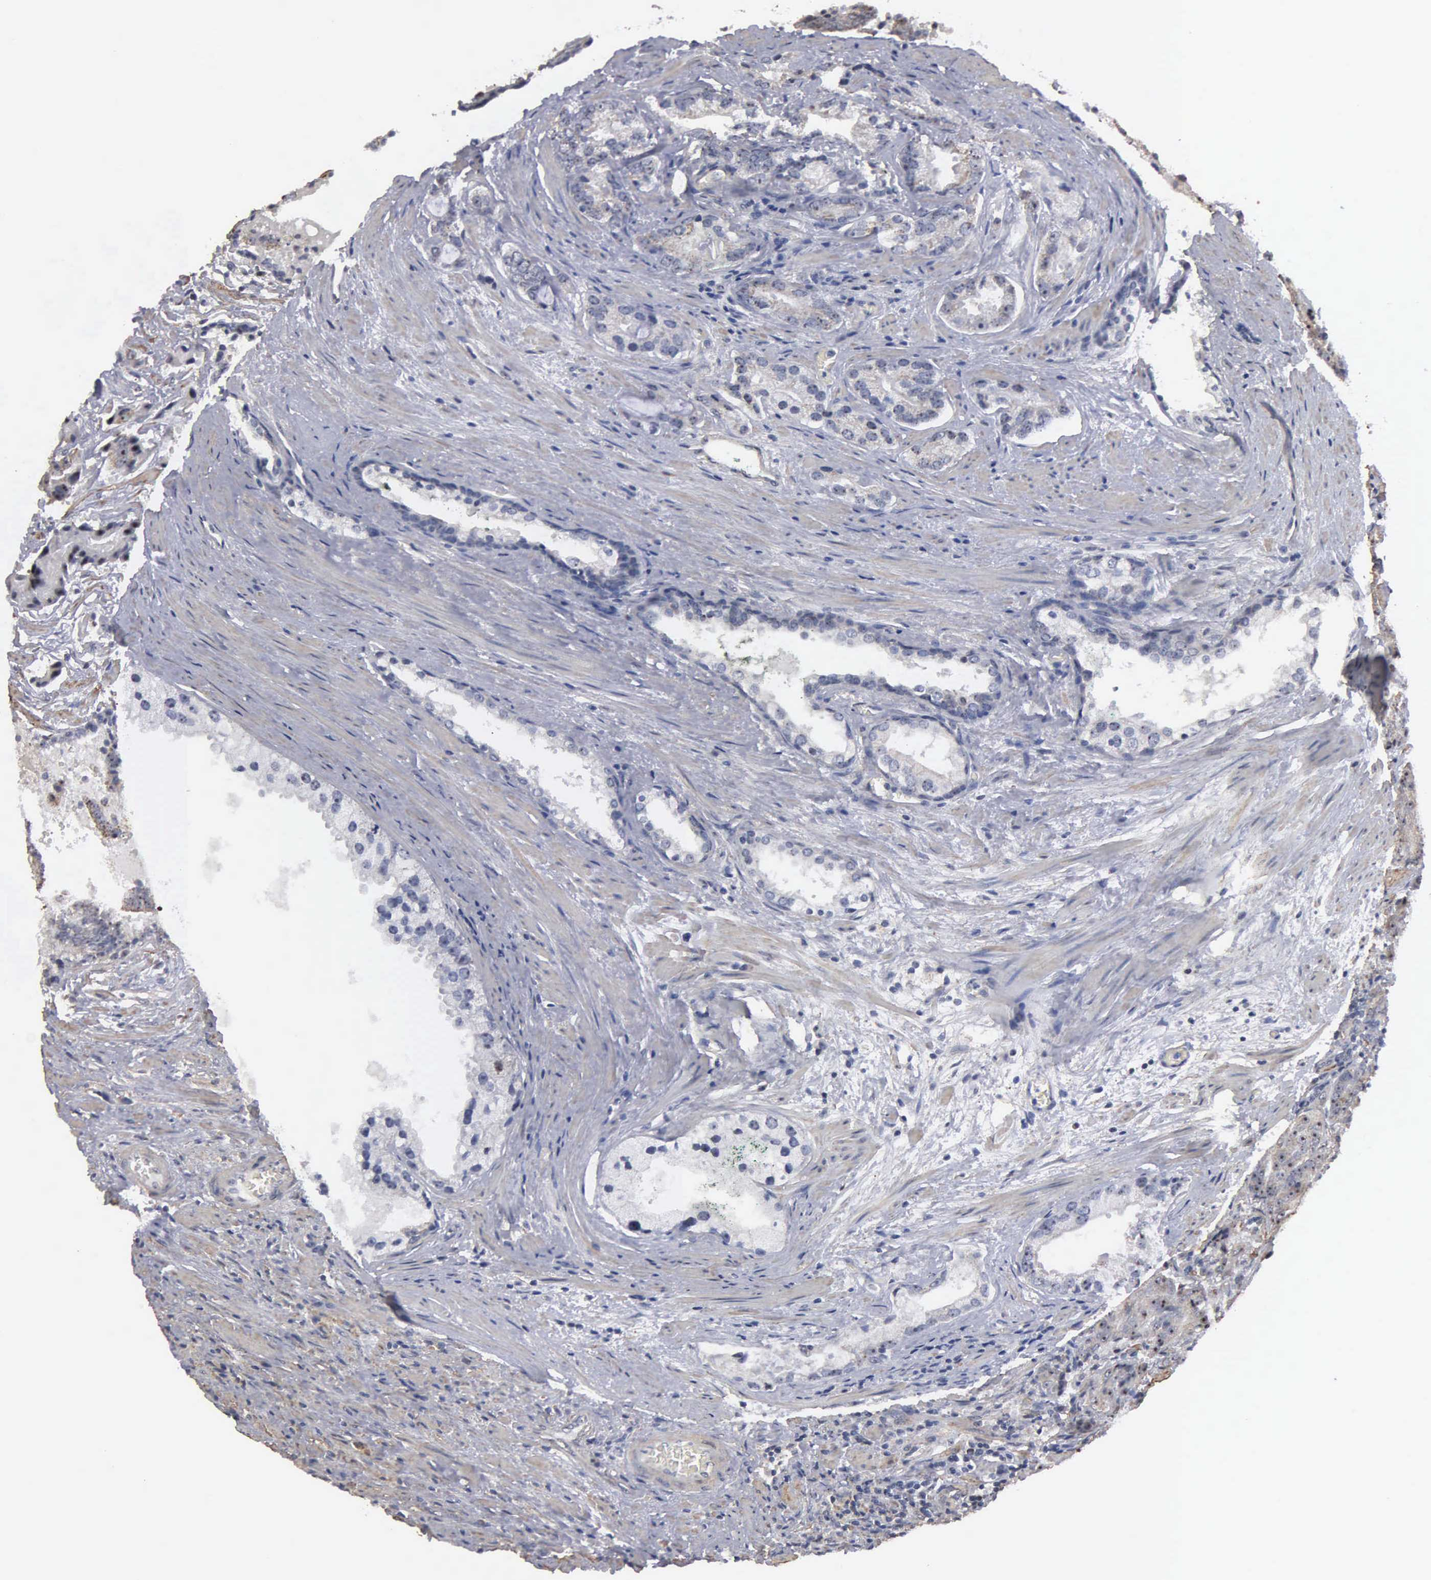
{"staining": {"intensity": "negative", "quantity": "none", "location": "none"}, "tissue": "prostate cancer", "cell_type": "Tumor cells", "image_type": "cancer", "snomed": [{"axis": "morphology", "description": "Adenocarcinoma, Medium grade"}, {"axis": "topography", "description": "Prostate"}], "caption": "Histopathology image shows no protein staining in tumor cells of prostate cancer (adenocarcinoma (medium-grade)) tissue.", "gene": "NGDN", "patient": {"sex": "male", "age": 70}}